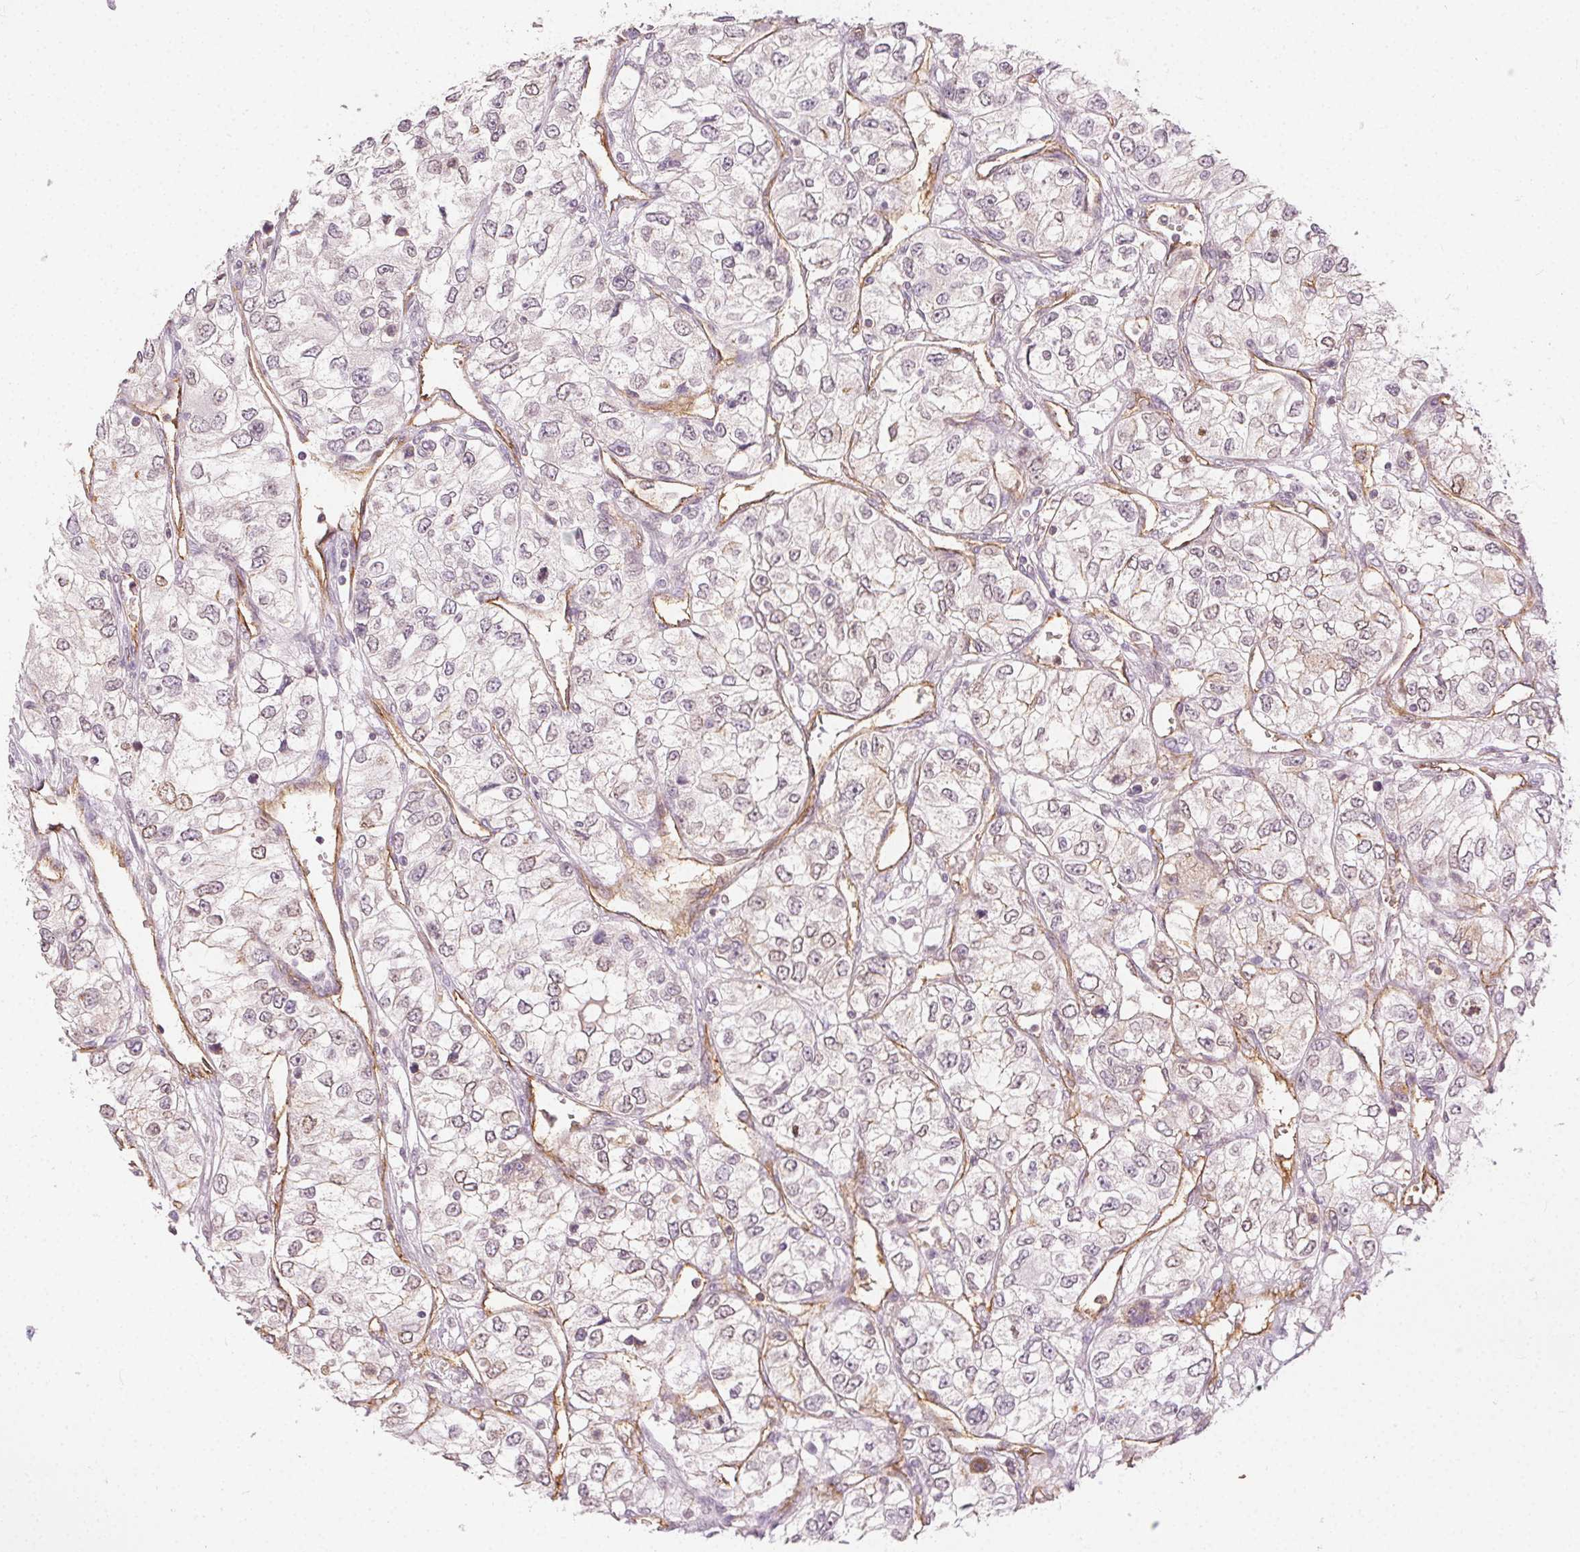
{"staining": {"intensity": "negative", "quantity": "none", "location": "none"}, "tissue": "renal cancer", "cell_type": "Tumor cells", "image_type": "cancer", "snomed": [{"axis": "morphology", "description": "Adenocarcinoma, NOS"}, {"axis": "topography", "description": "Kidney"}], "caption": "IHC photomicrograph of neoplastic tissue: renal adenocarcinoma stained with DAB (3,3'-diaminobenzidine) reveals no significant protein positivity in tumor cells.", "gene": "PODXL", "patient": {"sex": "female", "age": 59}}